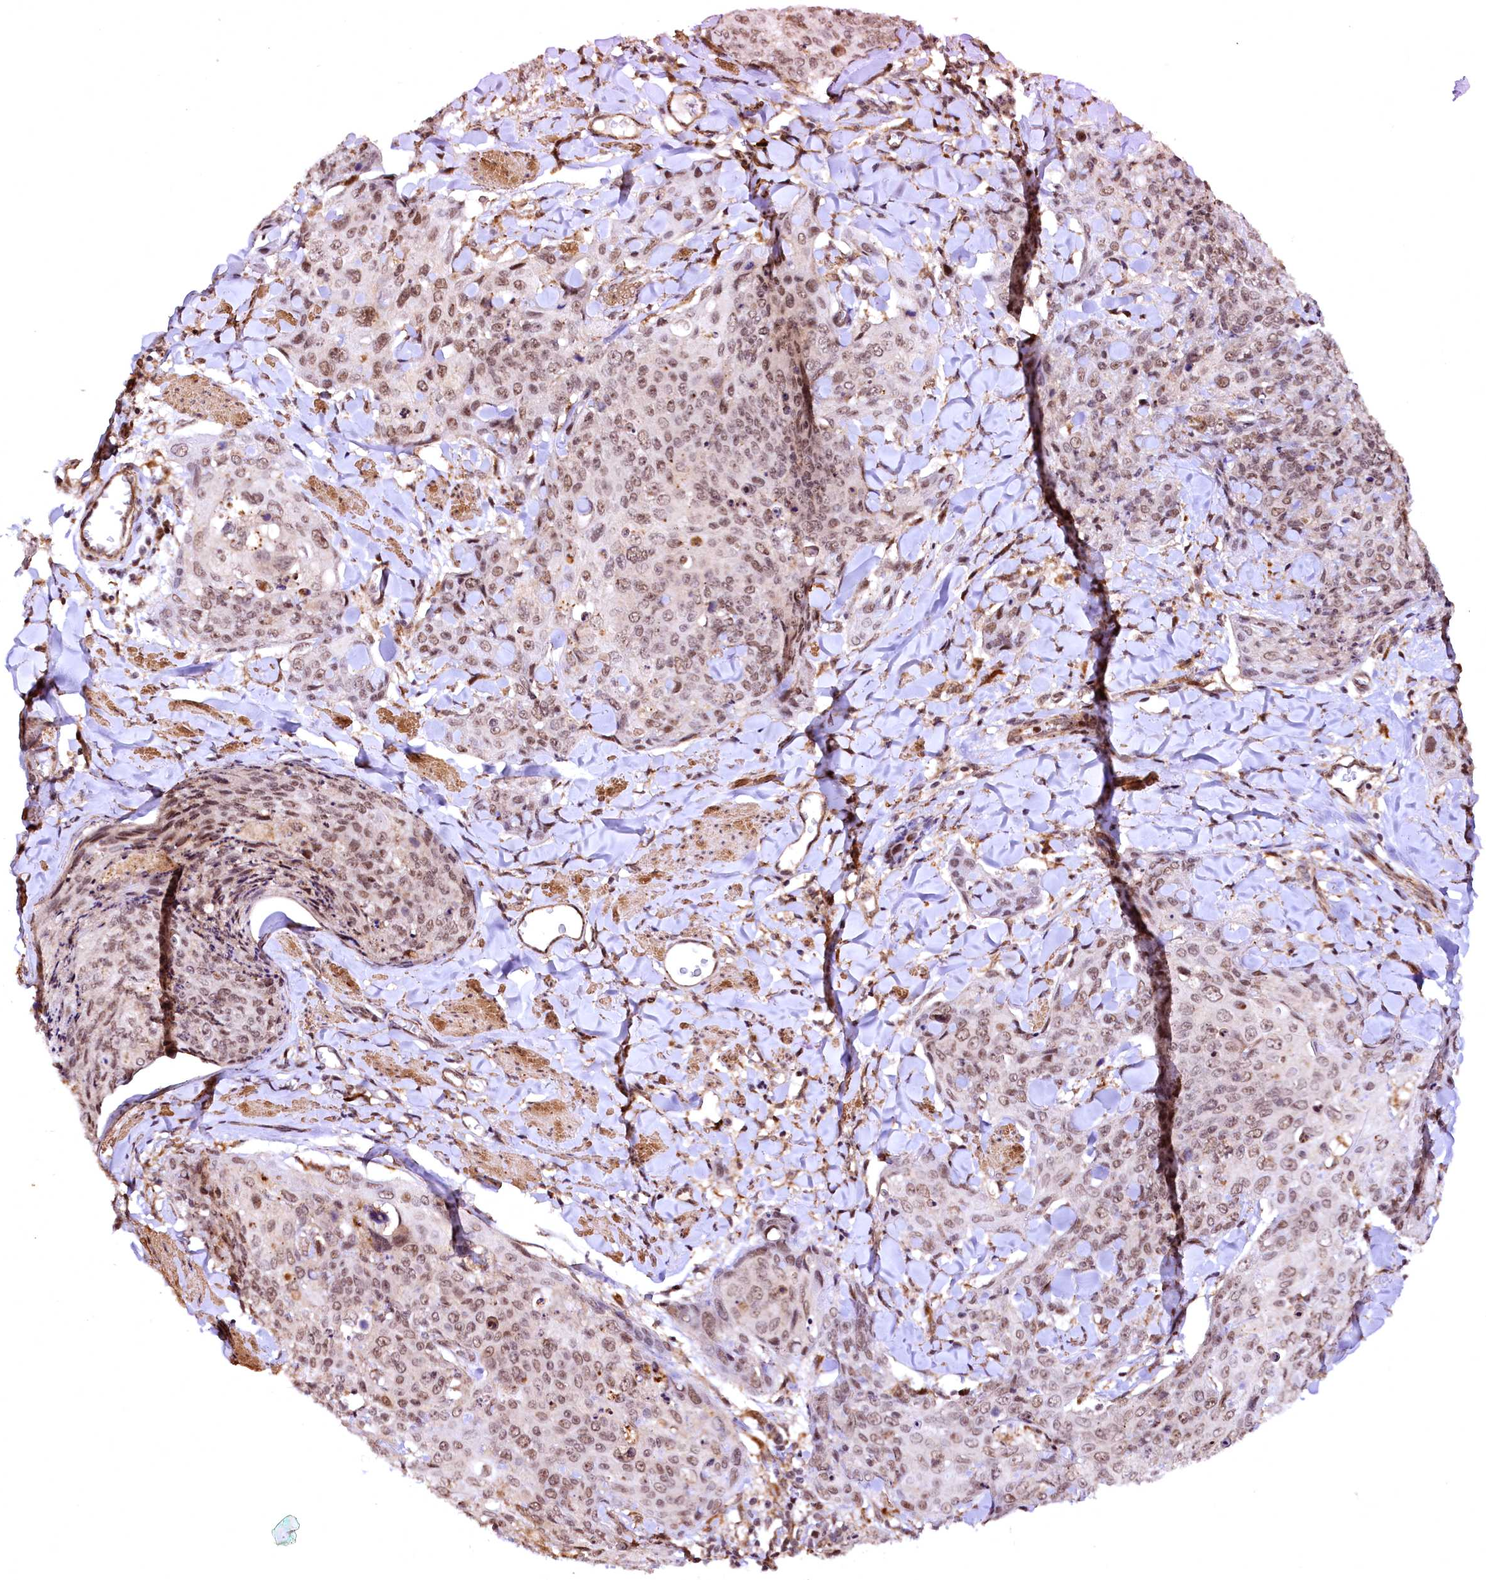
{"staining": {"intensity": "moderate", "quantity": "25%-75%", "location": "nuclear"}, "tissue": "skin cancer", "cell_type": "Tumor cells", "image_type": "cancer", "snomed": [{"axis": "morphology", "description": "Squamous cell carcinoma, NOS"}, {"axis": "topography", "description": "Skin"}, {"axis": "topography", "description": "Vulva"}], "caption": "The micrograph displays staining of skin cancer (squamous cell carcinoma), revealing moderate nuclear protein expression (brown color) within tumor cells.", "gene": "PDS5B", "patient": {"sex": "female", "age": 85}}